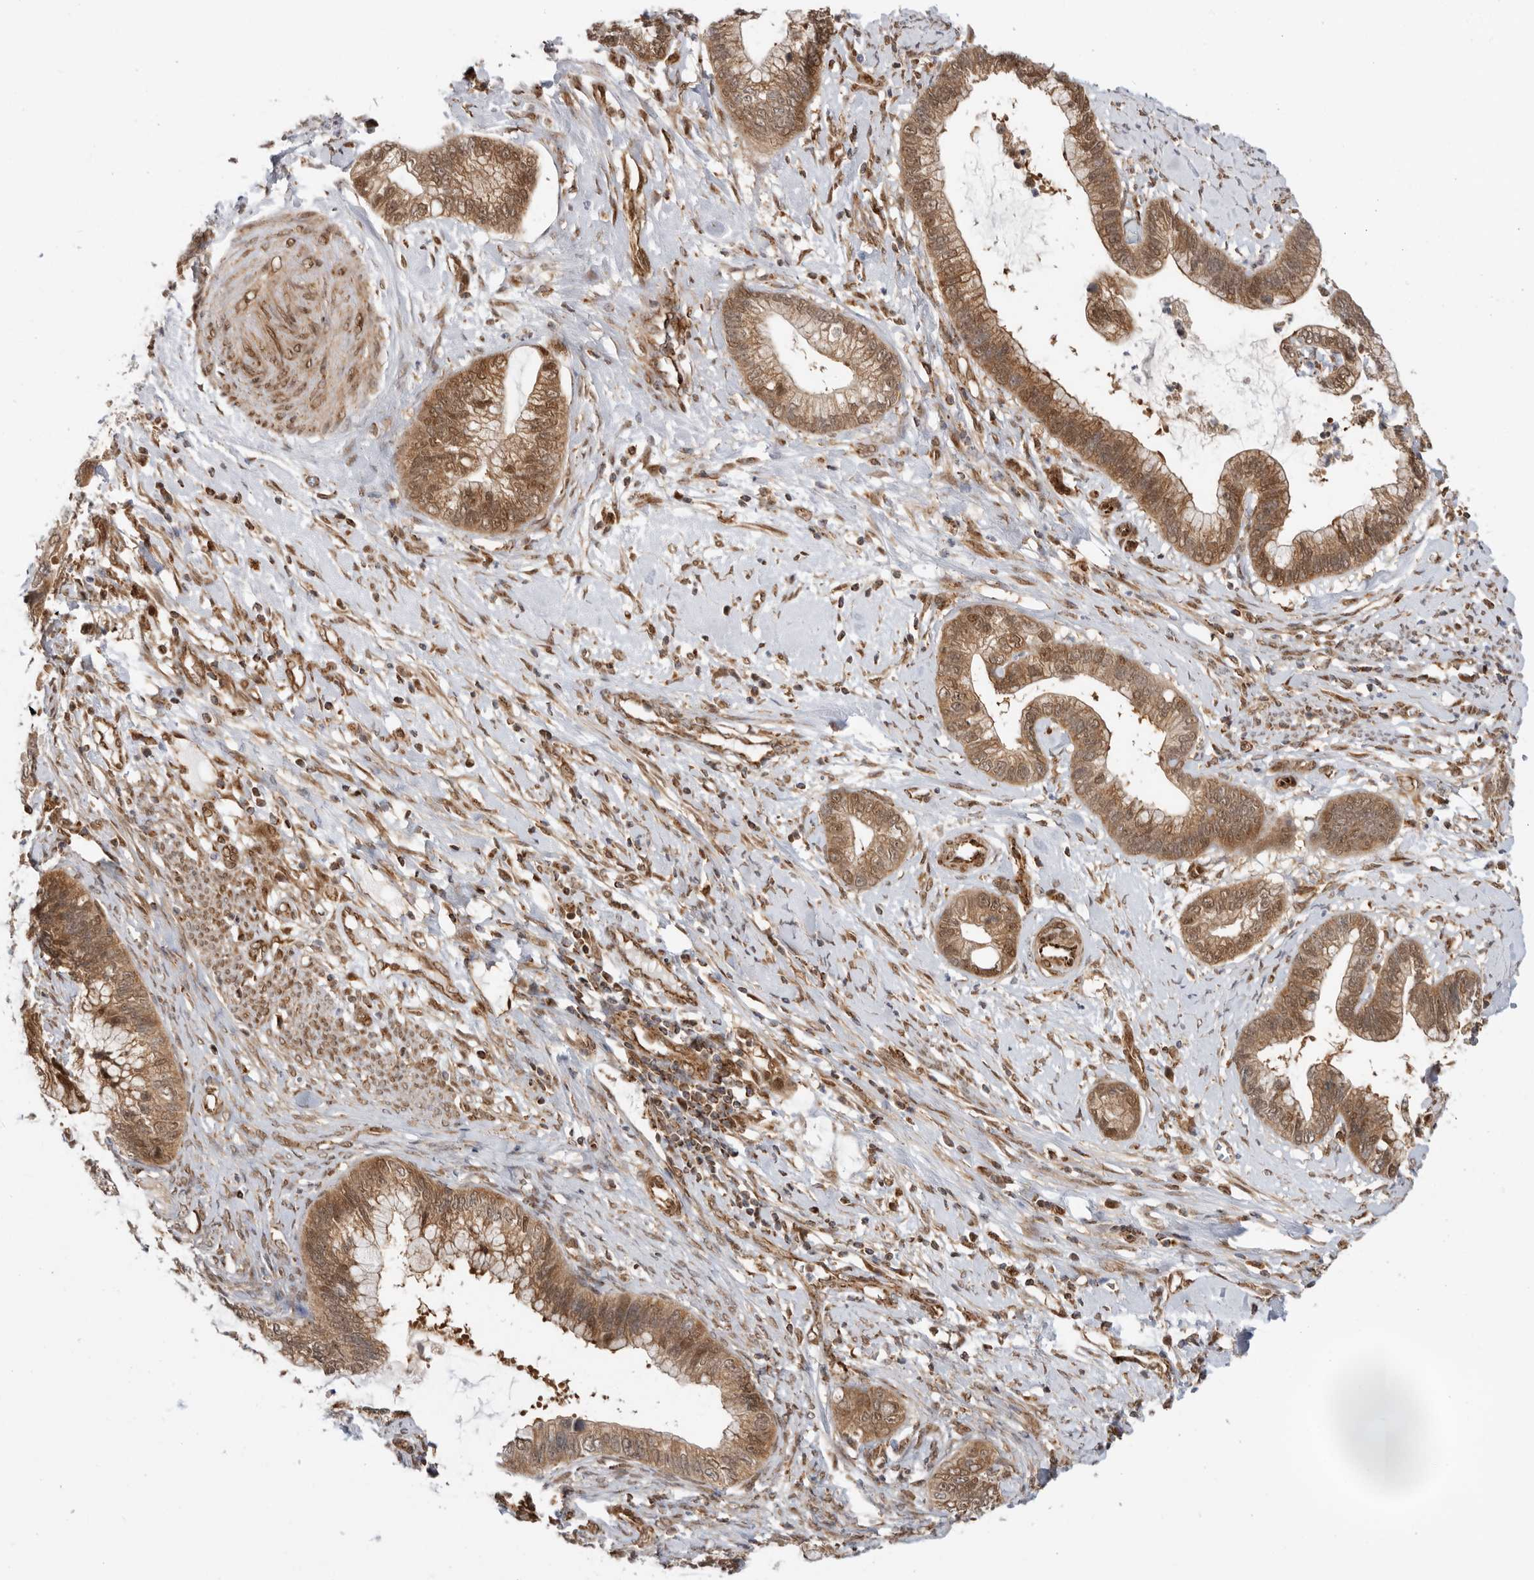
{"staining": {"intensity": "moderate", "quantity": ">75%", "location": "cytoplasmic/membranous,nuclear"}, "tissue": "cervical cancer", "cell_type": "Tumor cells", "image_type": "cancer", "snomed": [{"axis": "morphology", "description": "Adenocarcinoma, NOS"}, {"axis": "topography", "description": "Cervix"}], "caption": "Protein staining by immunohistochemistry (IHC) displays moderate cytoplasmic/membranous and nuclear expression in about >75% of tumor cells in cervical cancer (adenocarcinoma).", "gene": "DCAF8", "patient": {"sex": "female", "age": 44}}